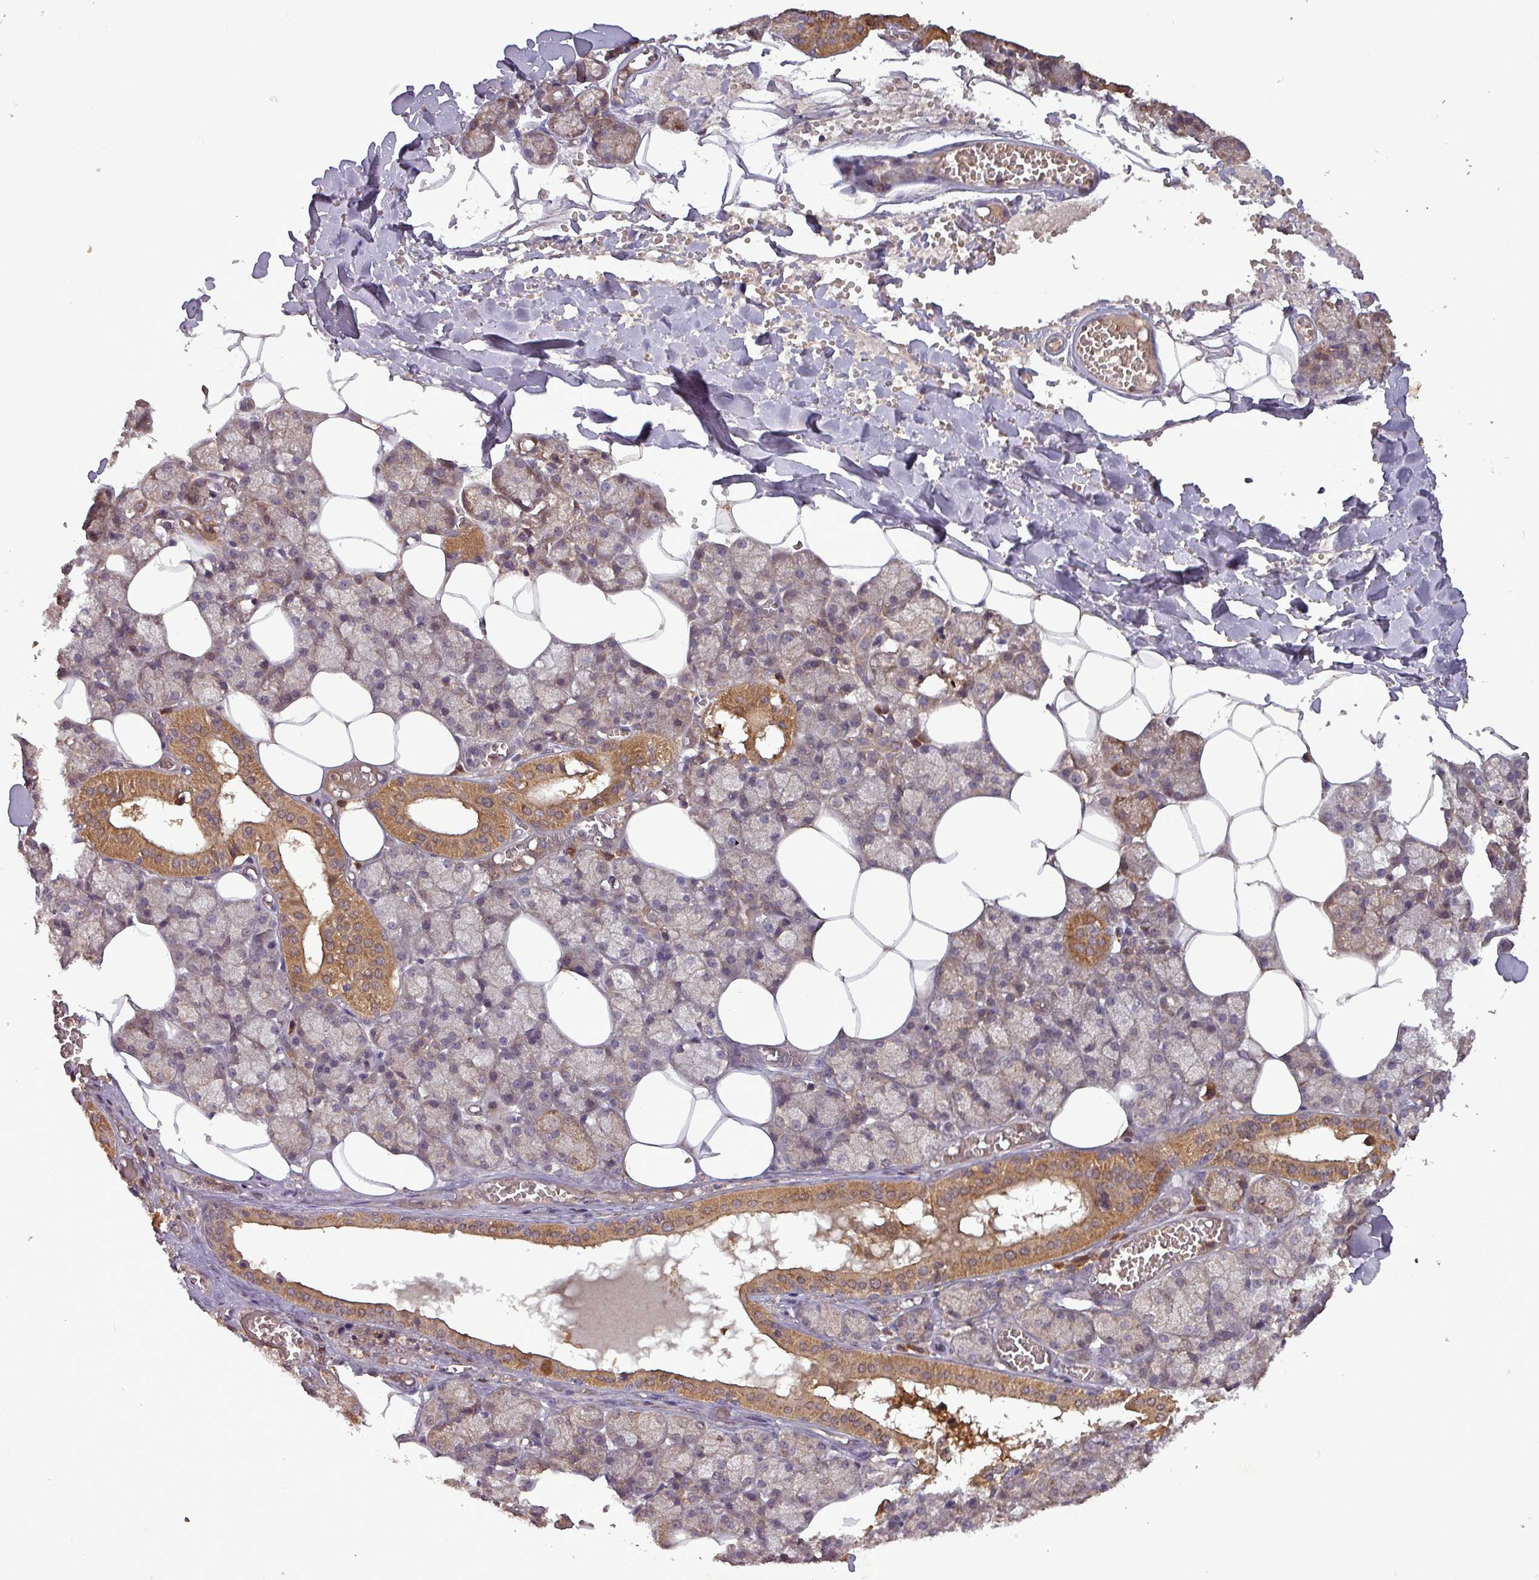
{"staining": {"intensity": "moderate", "quantity": "25%-75%", "location": "cytoplasmic/membranous"}, "tissue": "salivary gland", "cell_type": "Glandular cells", "image_type": "normal", "snomed": [{"axis": "morphology", "description": "Normal tissue, NOS"}, {"axis": "topography", "description": "Salivary gland"}], "caption": "Protein expression by immunohistochemistry (IHC) exhibits moderate cytoplasmic/membranous expression in about 25%-75% of glandular cells in benign salivary gland.", "gene": "NT5C3A", "patient": {"sex": "male", "age": 62}}